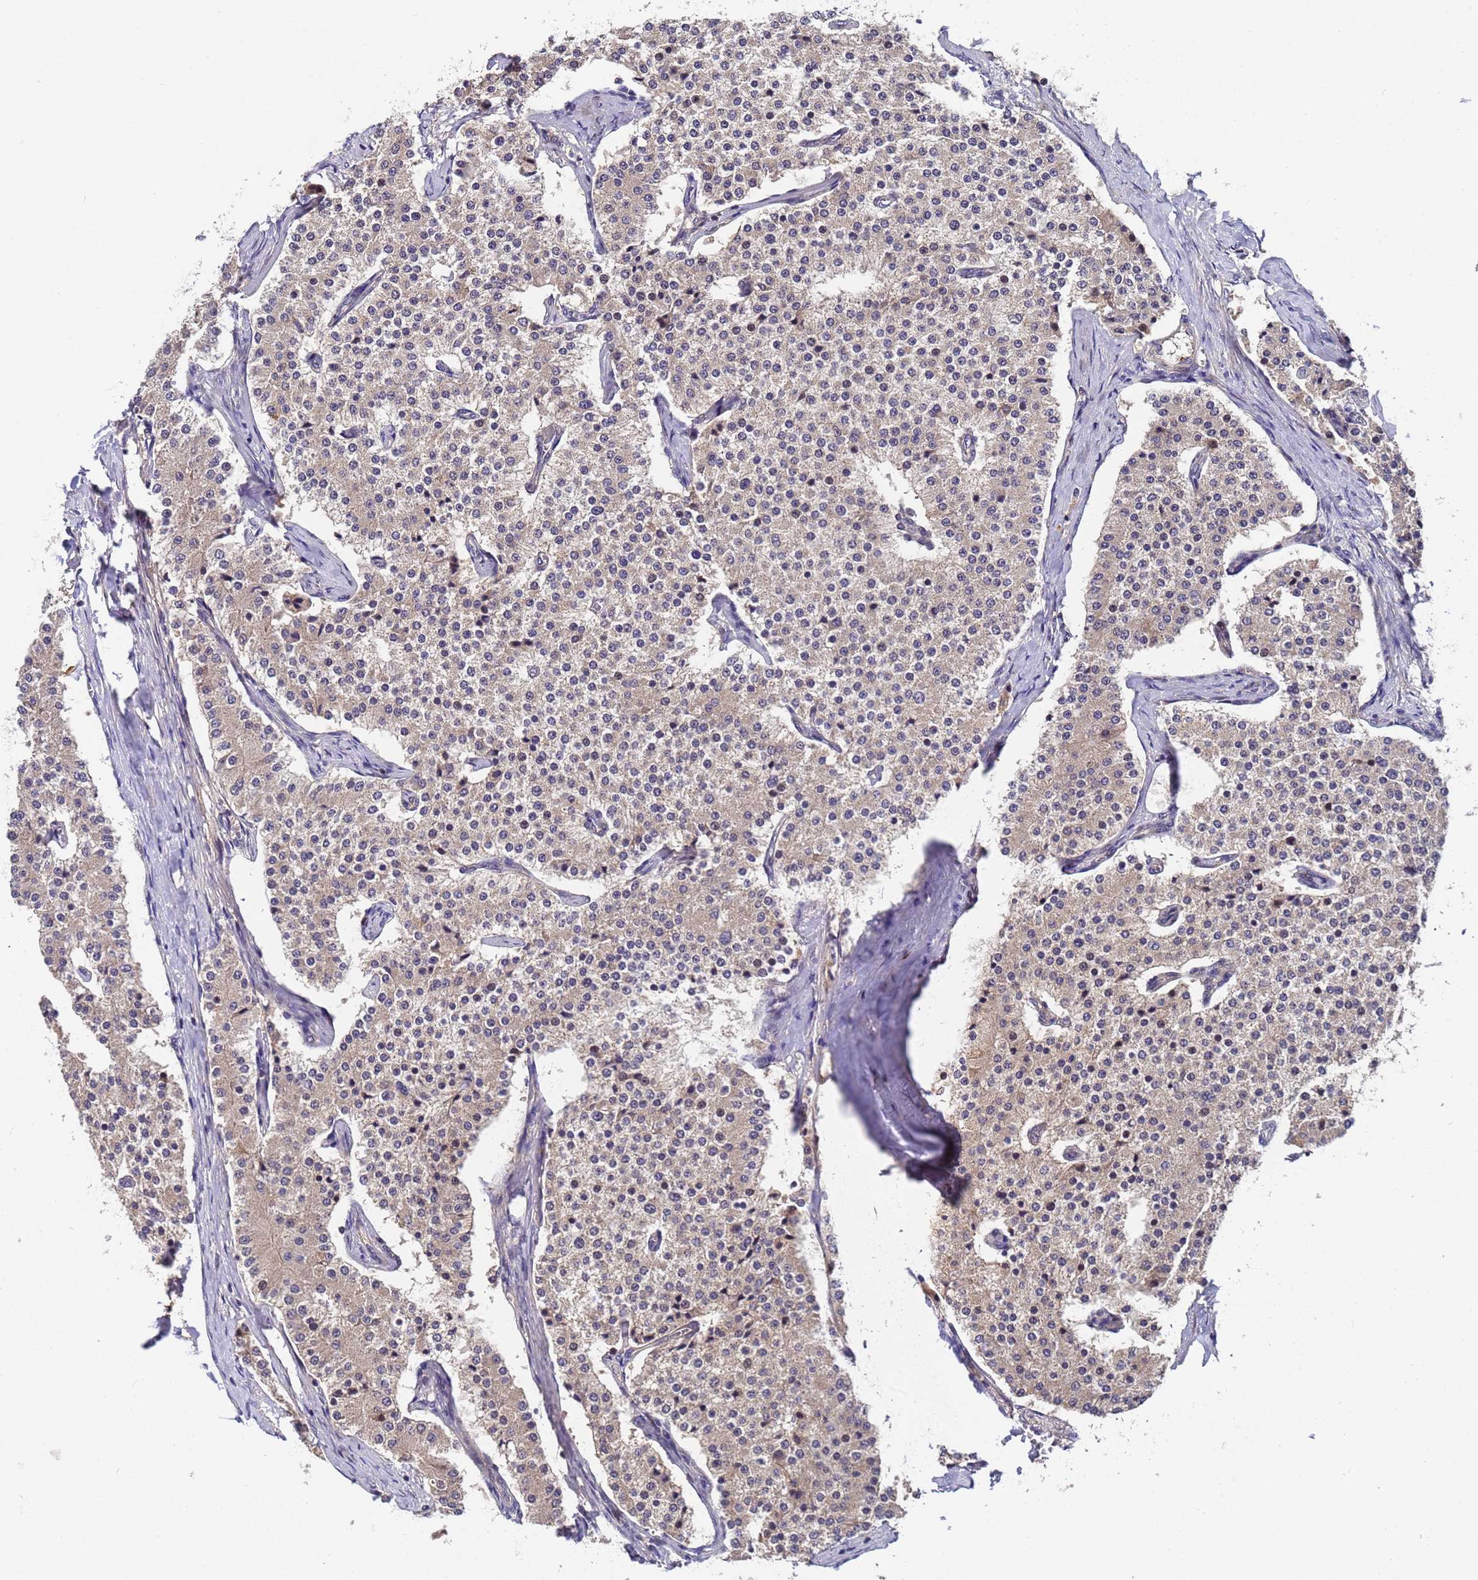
{"staining": {"intensity": "weak", "quantity": "<25%", "location": "cytoplasmic/membranous"}, "tissue": "carcinoid", "cell_type": "Tumor cells", "image_type": "cancer", "snomed": [{"axis": "morphology", "description": "Carcinoid, malignant, NOS"}, {"axis": "topography", "description": "Colon"}], "caption": "The photomicrograph shows no staining of tumor cells in malignant carcinoid.", "gene": "GSTCD", "patient": {"sex": "female", "age": 52}}